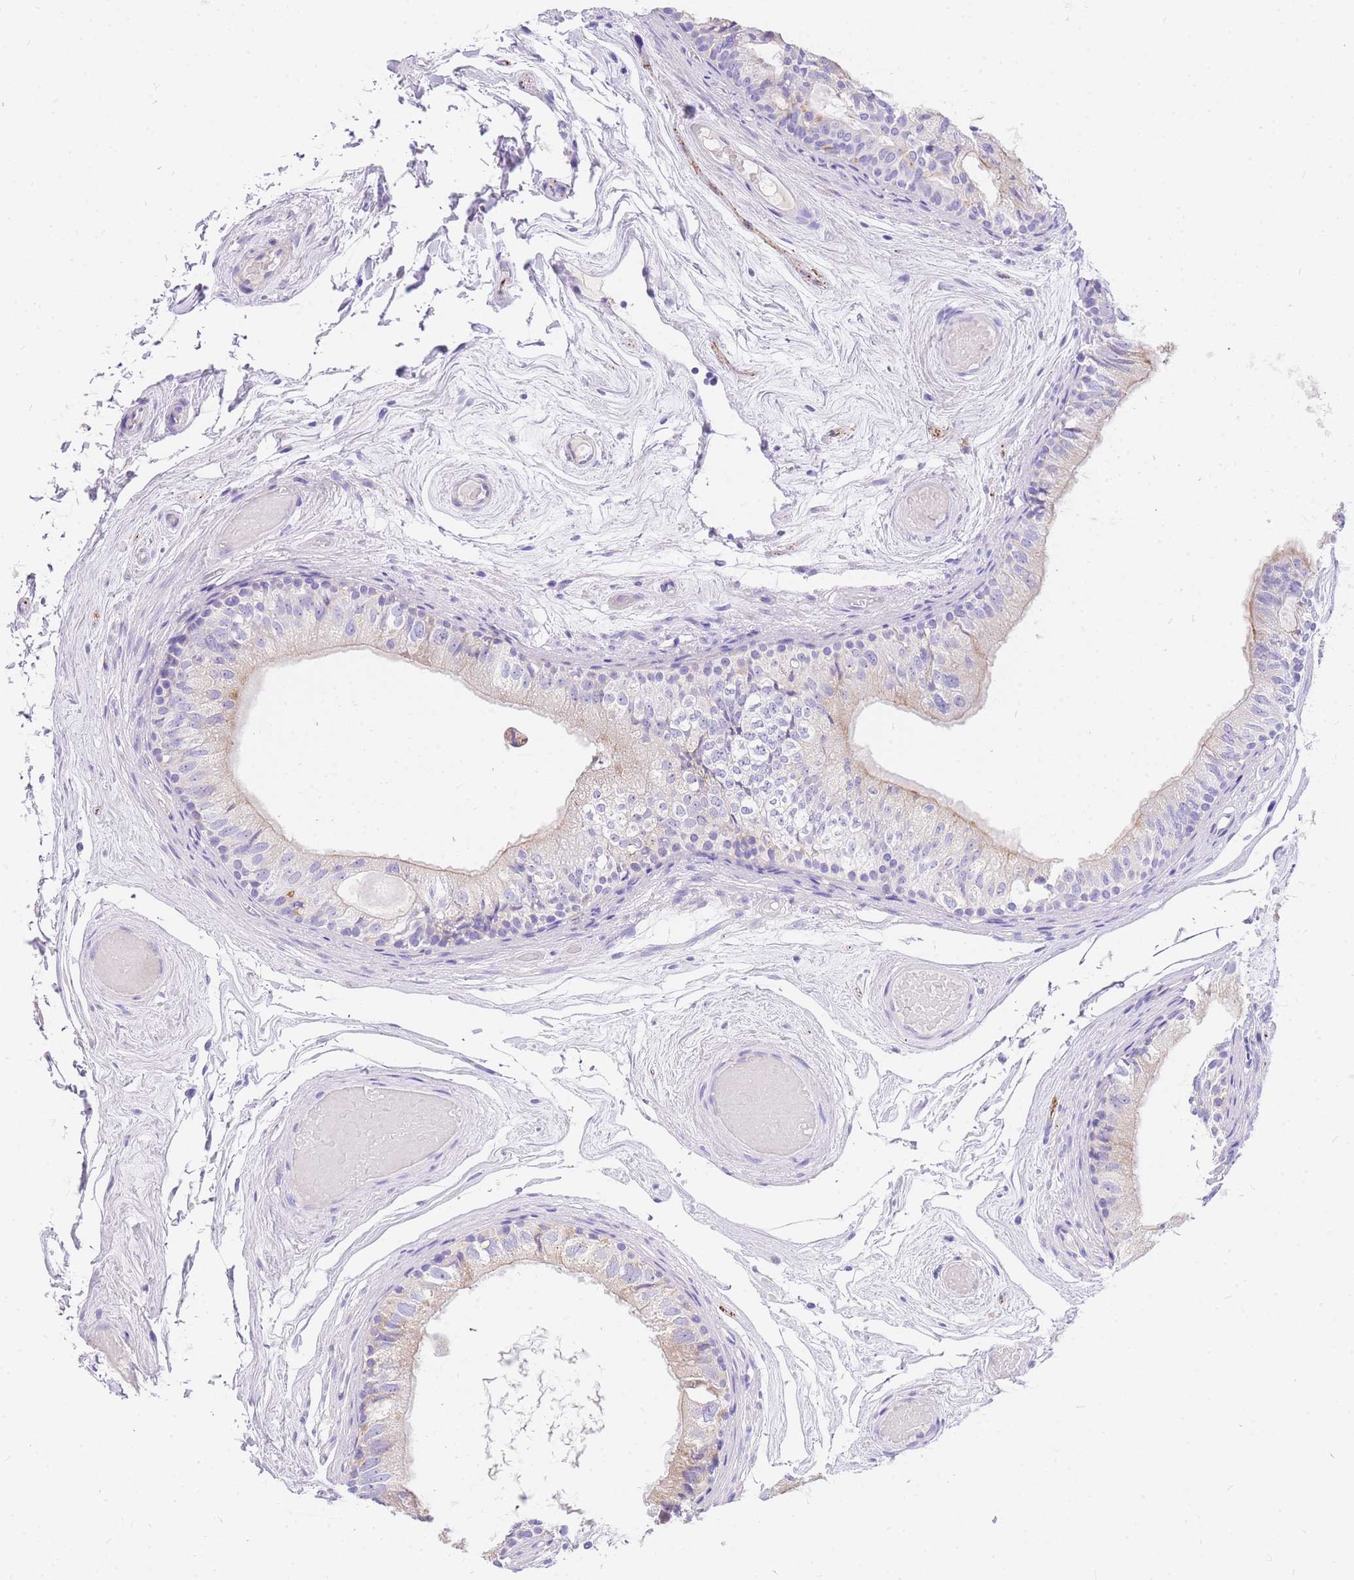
{"staining": {"intensity": "weak", "quantity": "25%-75%", "location": "cytoplasmic/membranous"}, "tissue": "epididymis", "cell_type": "Glandular cells", "image_type": "normal", "snomed": [{"axis": "morphology", "description": "Normal tissue, NOS"}, {"axis": "topography", "description": "Epididymis"}], "caption": "High-power microscopy captured an immunohistochemistry micrograph of benign epididymis, revealing weak cytoplasmic/membranous positivity in about 25%-75% of glandular cells.", "gene": "UPK1A", "patient": {"sex": "male", "age": 79}}